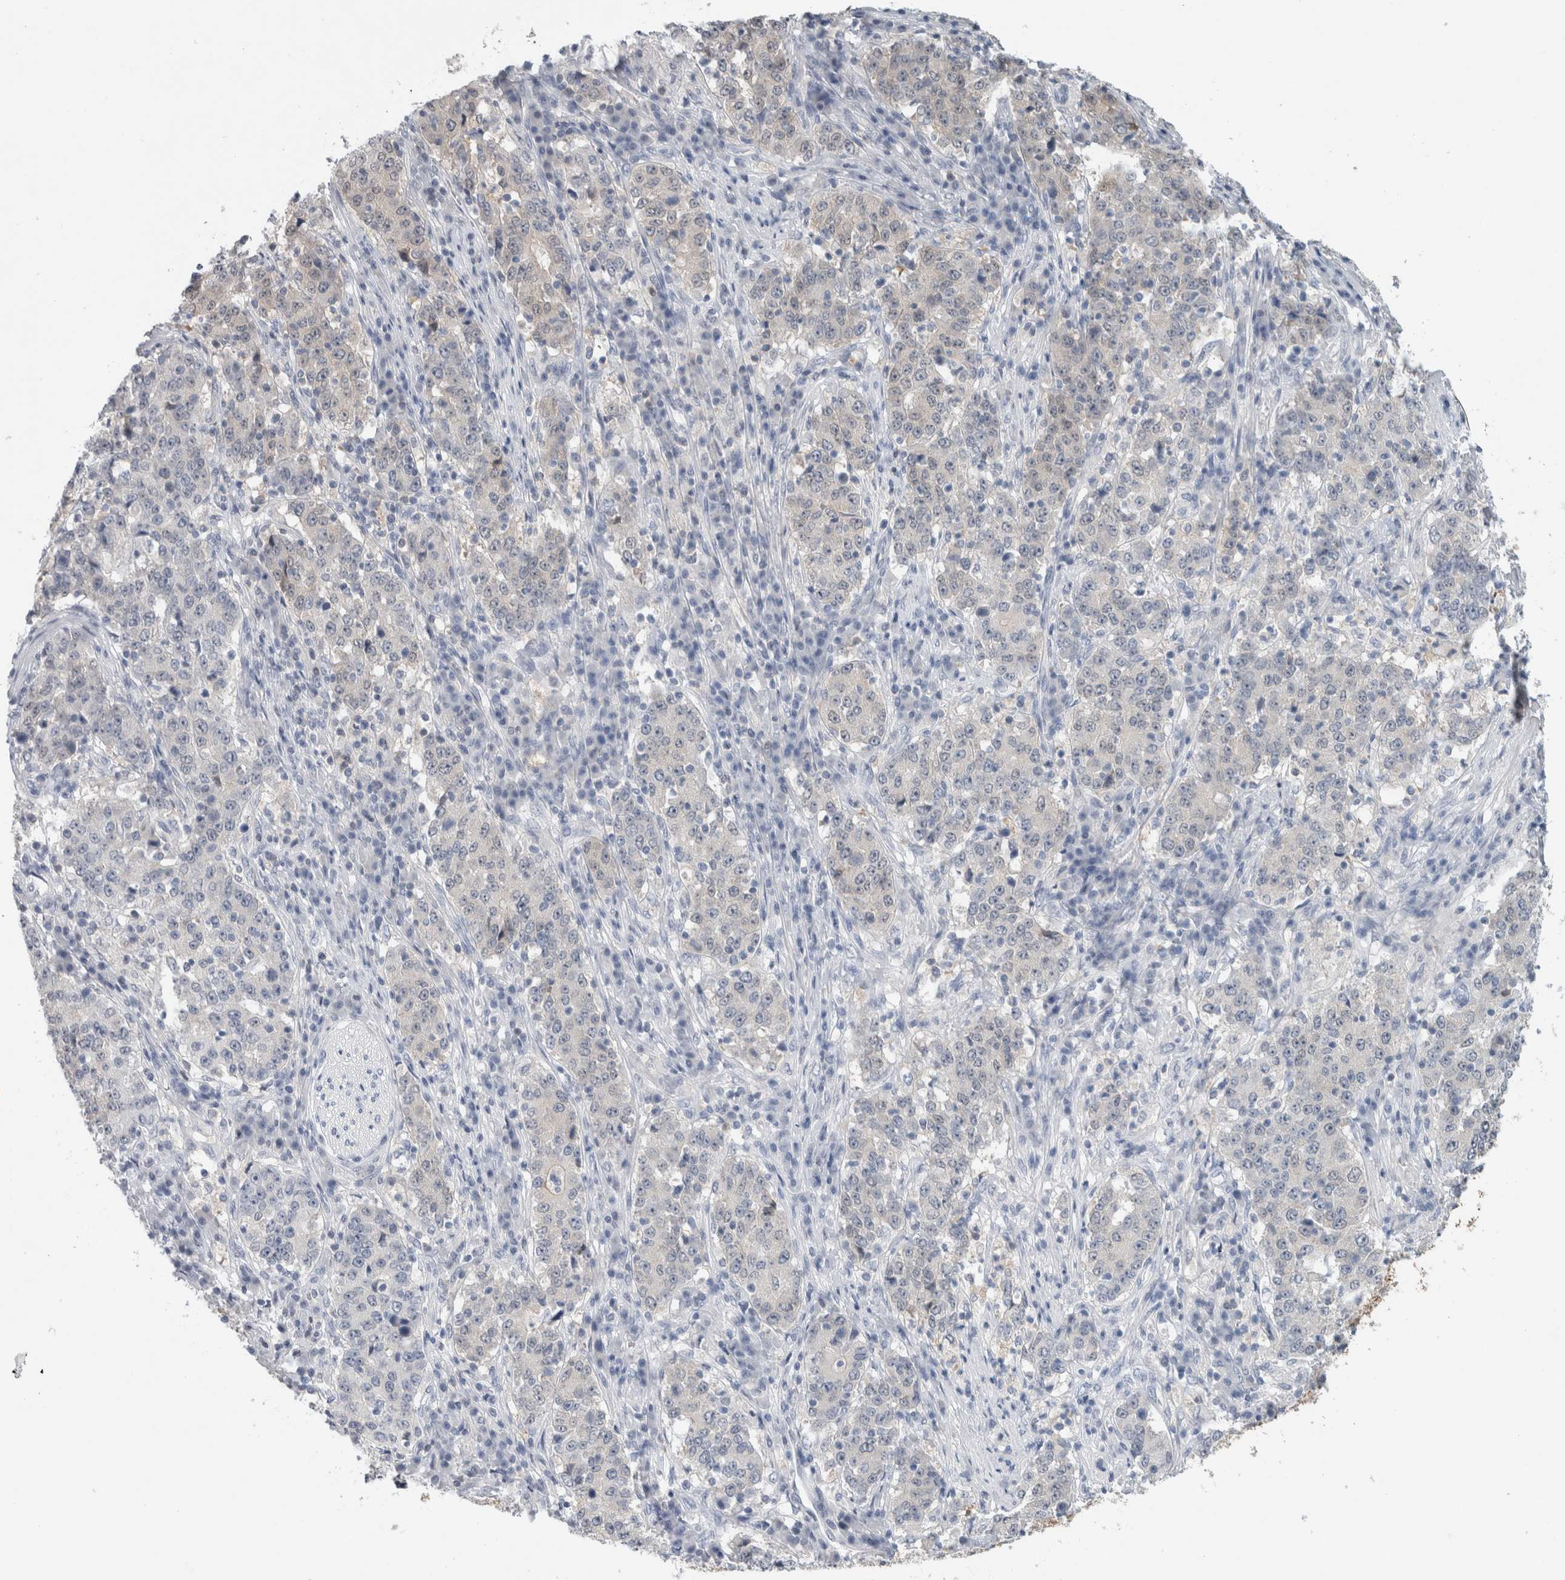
{"staining": {"intensity": "negative", "quantity": "none", "location": "none"}, "tissue": "stomach cancer", "cell_type": "Tumor cells", "image_type": "cancer", "snomed": [{"axis": "morphology", "description": "Adenocarcinoma, NOS"}, {"axis": "topography", "description": "Stomach"}], "caption": "There is no significant expression in tumor cells of adenocarcinoma (stomach). (DAB (3,3'-diaminobenzidine) IHC, high magnification).", "gene": "CASP6", "patient": {"sex": "male", "age": 59}}